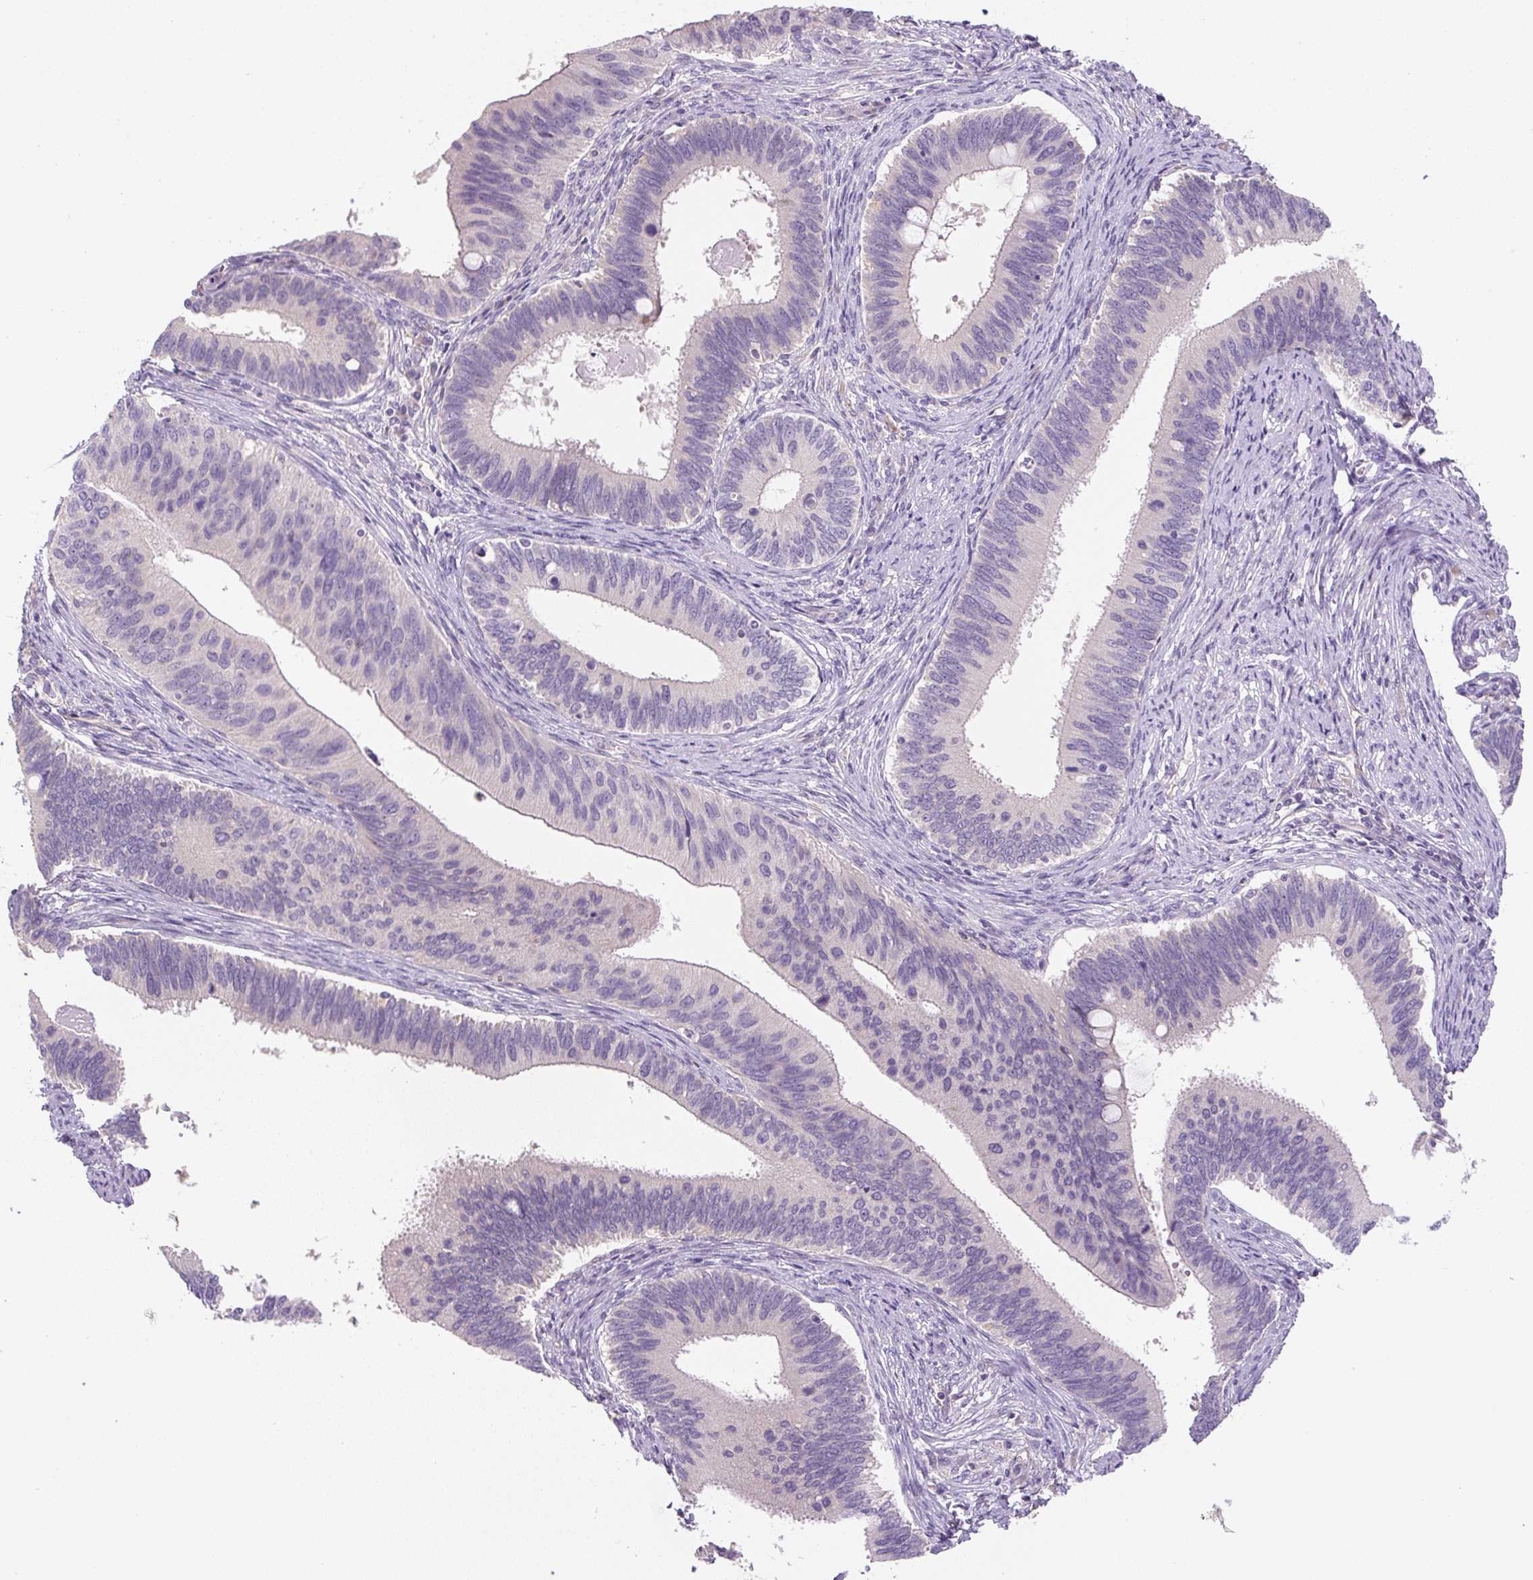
{"staining": {"intensity": "negative", "quantity": "none", "location": "none"}, "tissue": "cervical cancer", "cell_type": "Tumor cells", "image_type": "cancer", "snomed": [{"axis": "morphology", "description": "Adenocarcinoma, NOS"}, {"axis": "topography", "description": "Cervix"}], "caption": "Immunohistochemistry of cervical adenocarcinoma reveals no positivity in tumor cells. Brightfield microscopy of immunohistochemistry (IHC) stained with DAB (brown) and hematoxylin (blue), captured at high magnification.", "gene": "UBL3", "patient": {"sex": "female", "age": 42}}